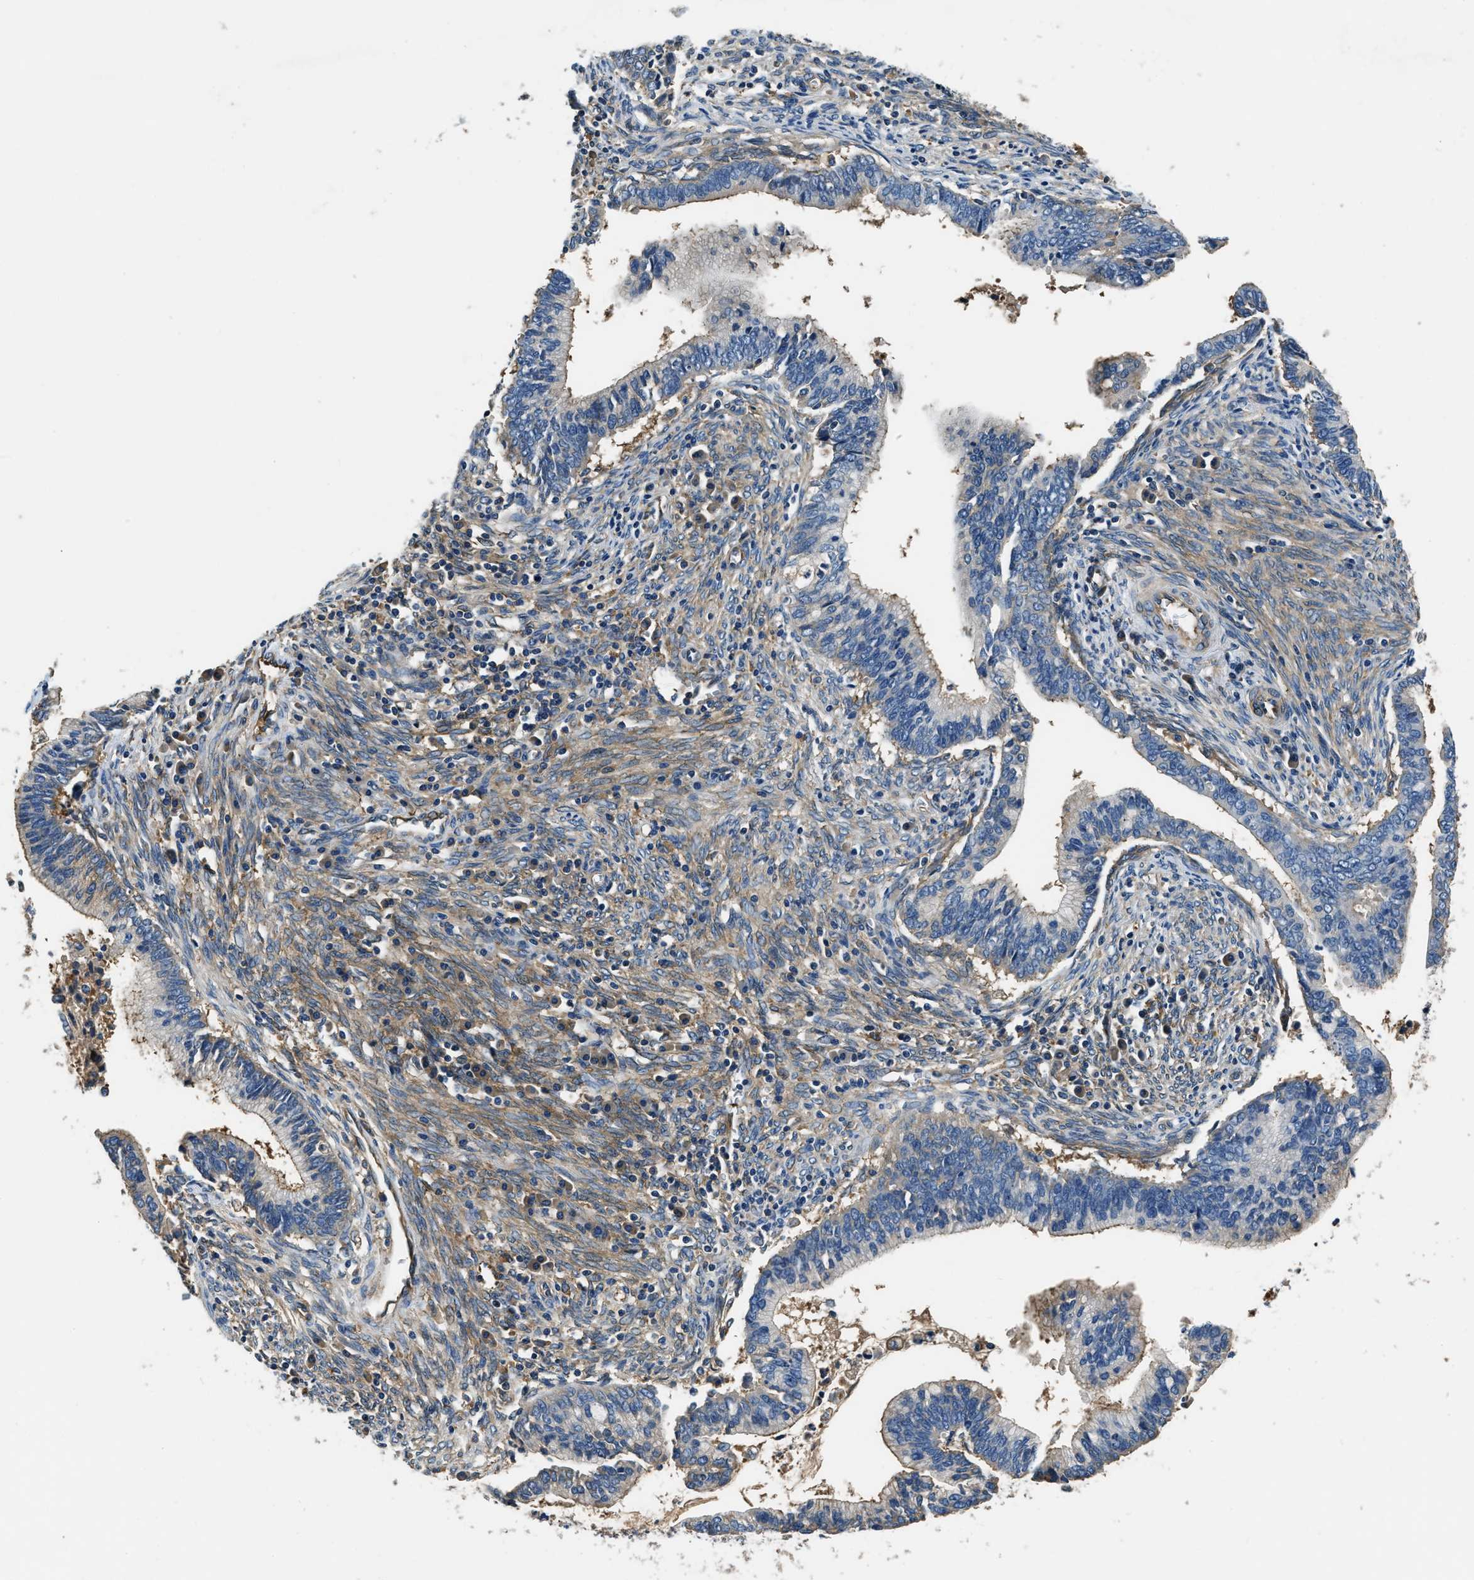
{"staining": {"intensity": "negative", "quantity": "none", "location": "none"}, "tissue": "cervical cancer", "cell_type": "Tumor cells", "image_type": "cancer", "snomed": [{"axis": "morphology", "description": "Adenocarcinoma, NOS"}, {"axis": "topography", "description": "Cervix"}], "caption": "Immunohistochemical staining of human cervical cancer (adenocarcinoma) shows no significant staining in tumor cells.", "gene": "EEA1", "patient": {"sex": "female", "age": 44}}